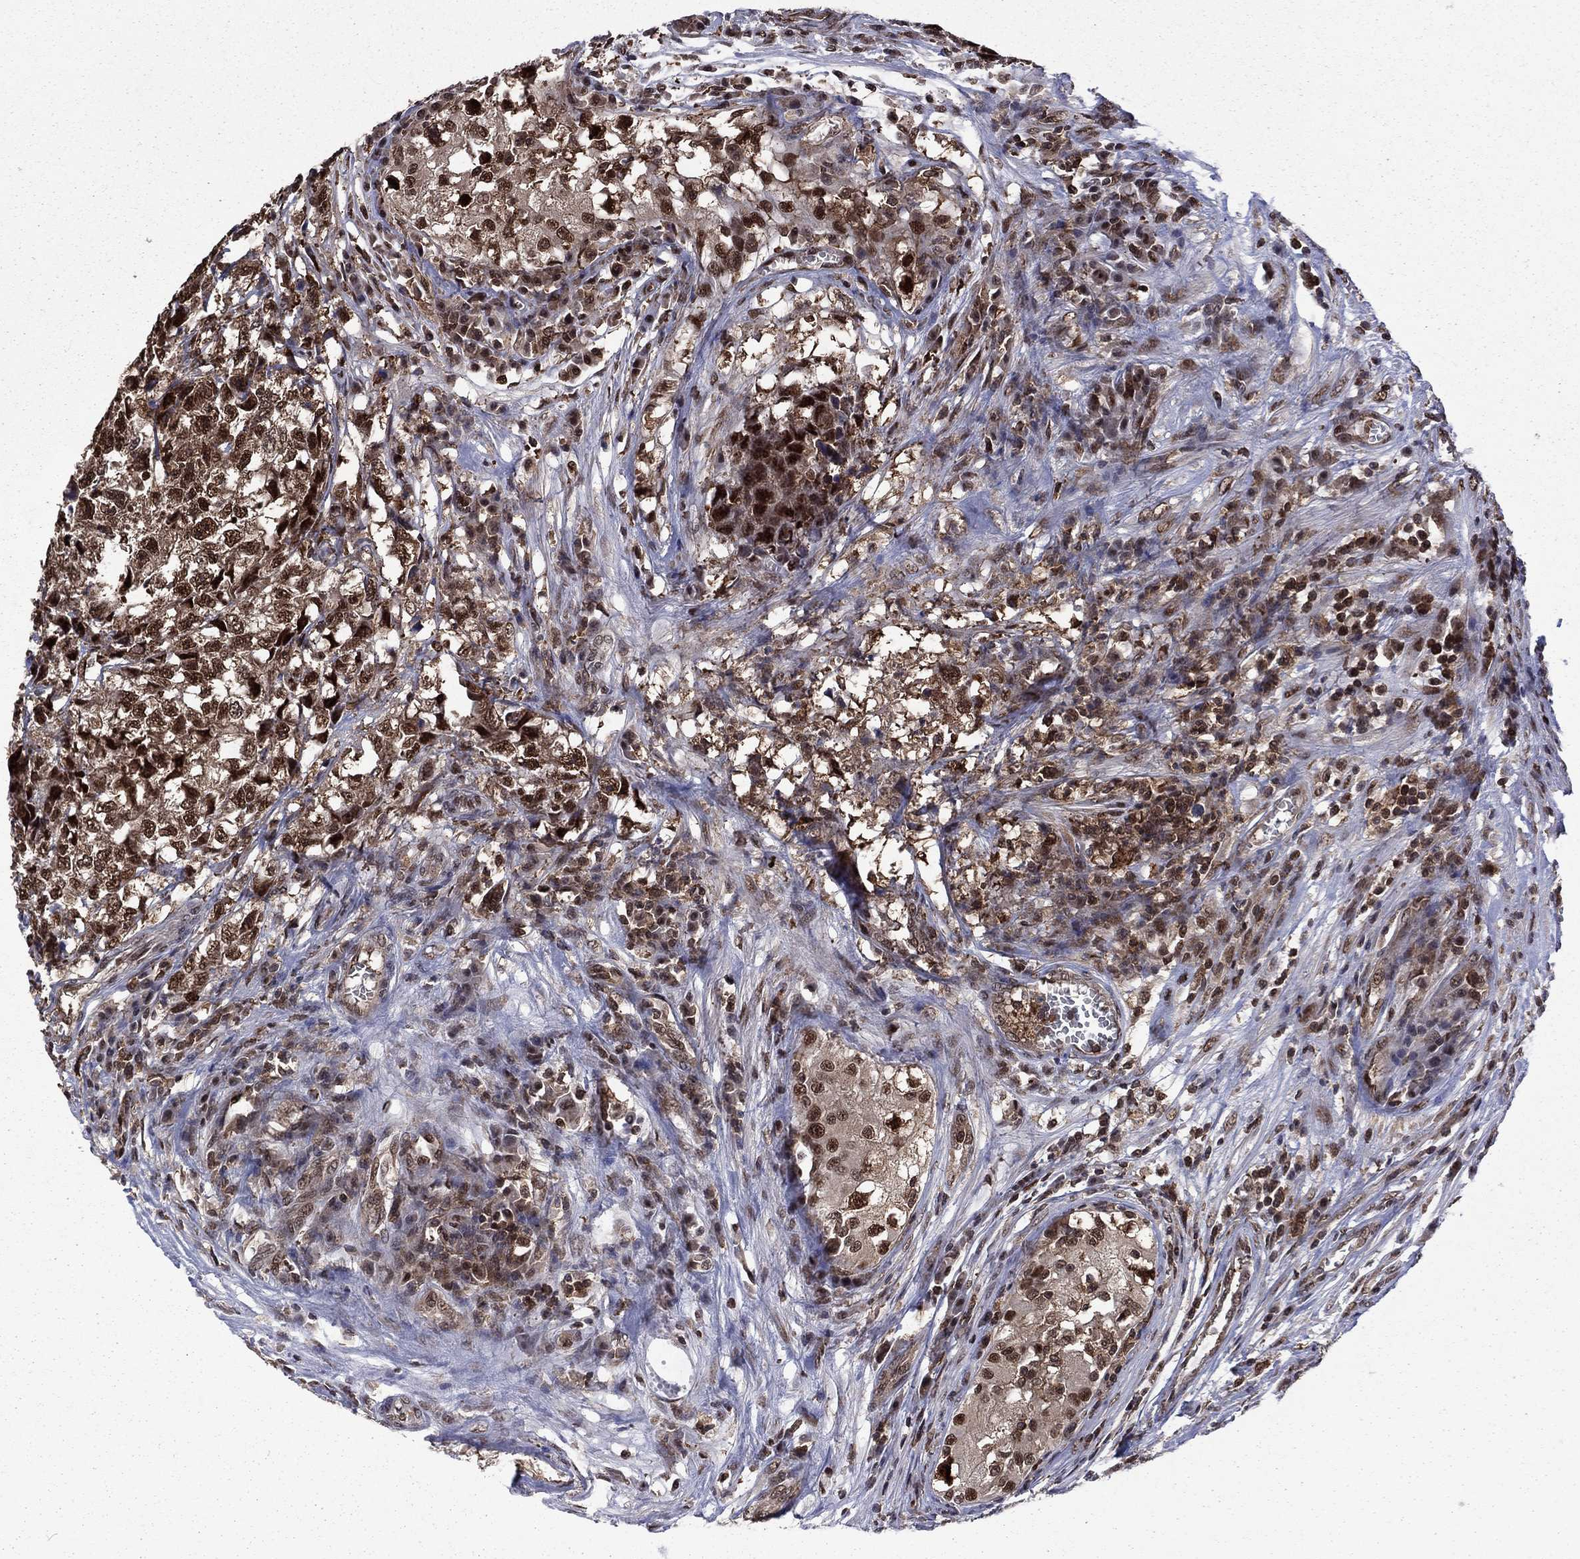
{"staining": {"intensity": "moderate", "quantity": ">75%", "location": "nuclear"}, "tissue": "testis cancer", "cell_type": "Tumor cells", "image_type": "cancer", "snomed": [{"axis": "morphology", "description": "Seminoma, NOS"}, {"axis": "morphology", "description": "Carcinoma, Embryonal, NOS"}, {"axis": "topography", "description": "Testis"}], "caption": "Immunohistochemical staining of testis embryonal carcinoma exhibits medium levels of moderate nuclear staining in approximately >75% of tumor cells.", "gene": "PSMD2", "patient": {"sex": "male", "age": 22}}